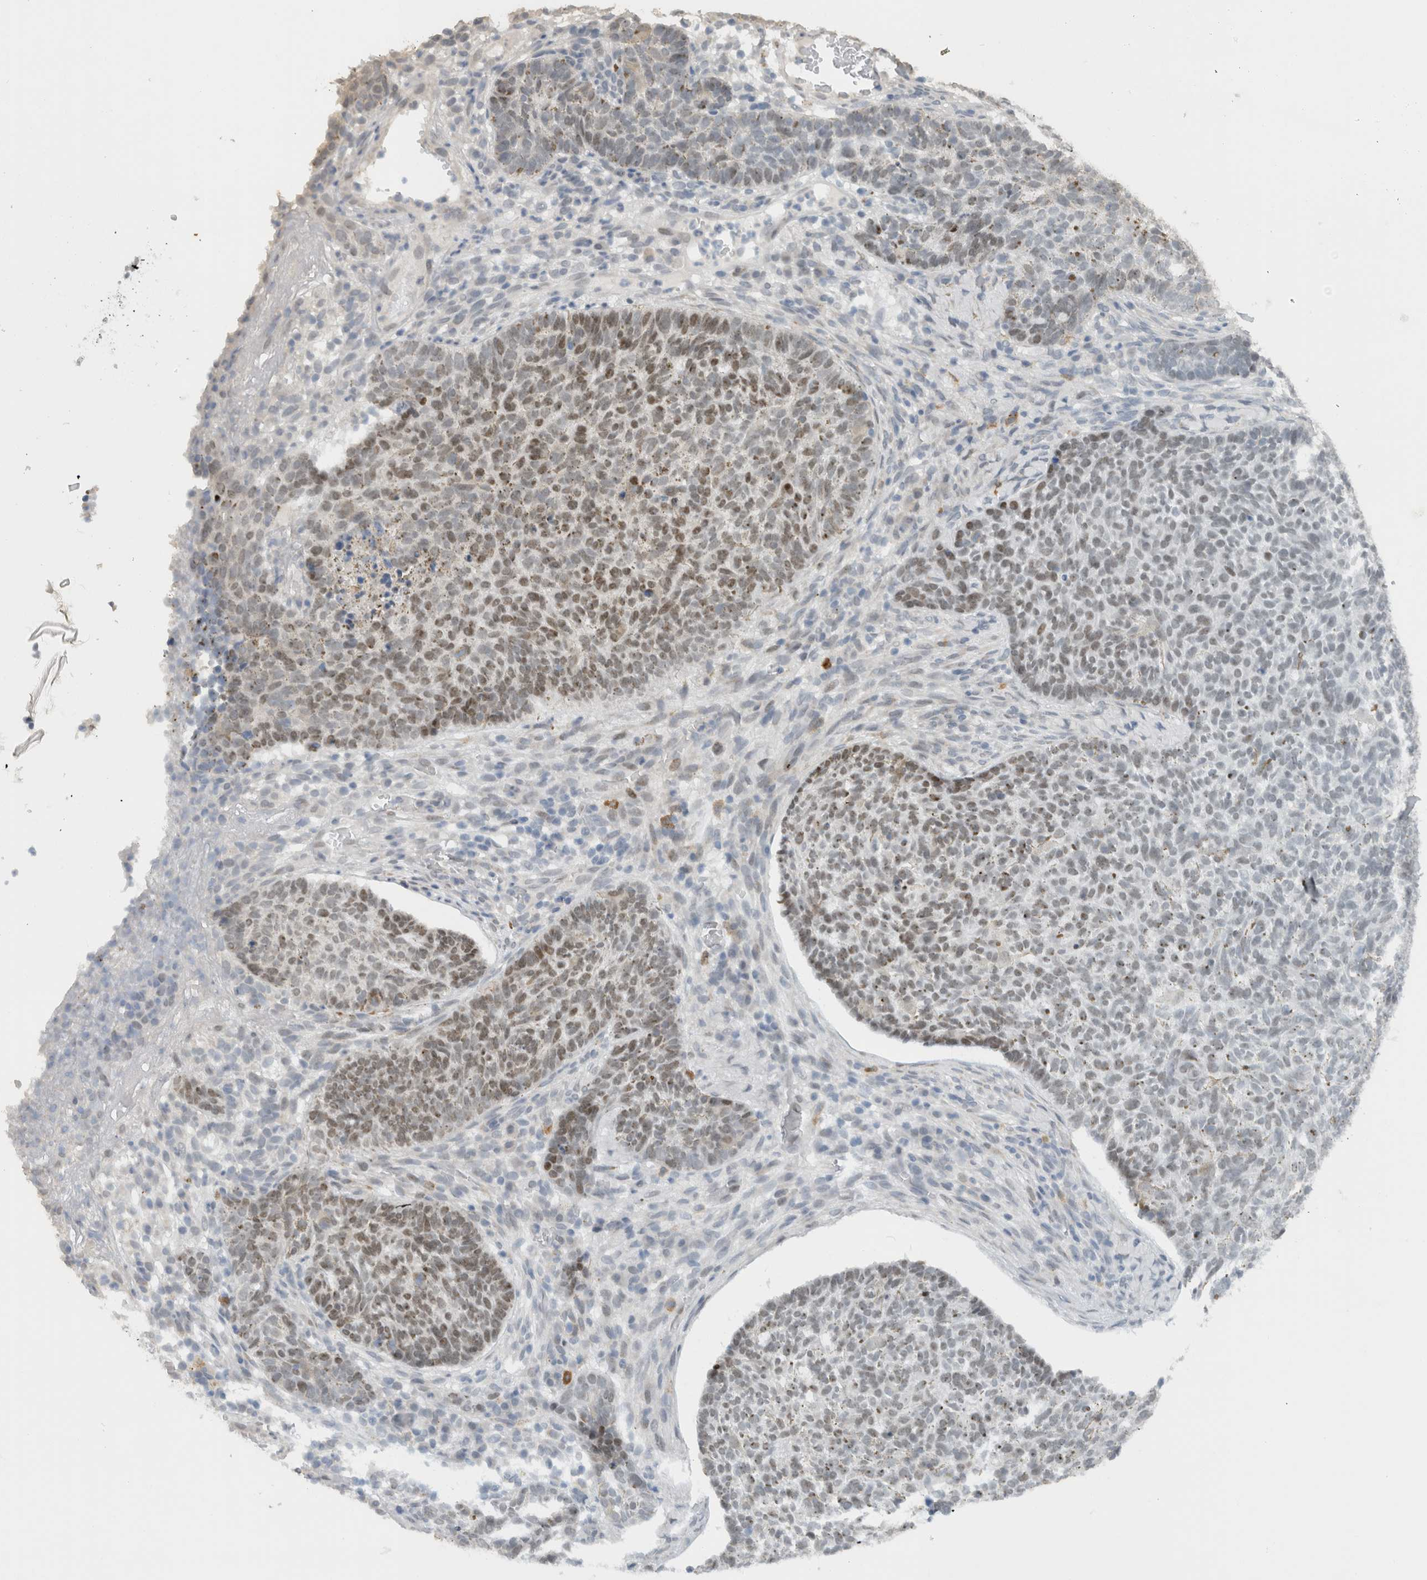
{"staining": {"intensity": "weak", "quantity": "25%-75%", "location": "cytoplasmic/membranous,nuclear"}, "tissue": "skin cancer", "cell_type": "Tumor cells", "image_type": "cancer", "snomed": [{"axis": "morphology", "description": "Basal cell carcinoma"}, {"axis": "topography", "description": "Skin"}], "caption": "Protein positivity by immunohistochemistry reveals weak cytoplasmic/membranous and nuclear positivity in about 25%-75% of tumor cells in basal cell carcinoma (skin).", "gene": "HNRNPR", "patient": {"sex": "male", "age": 85}}